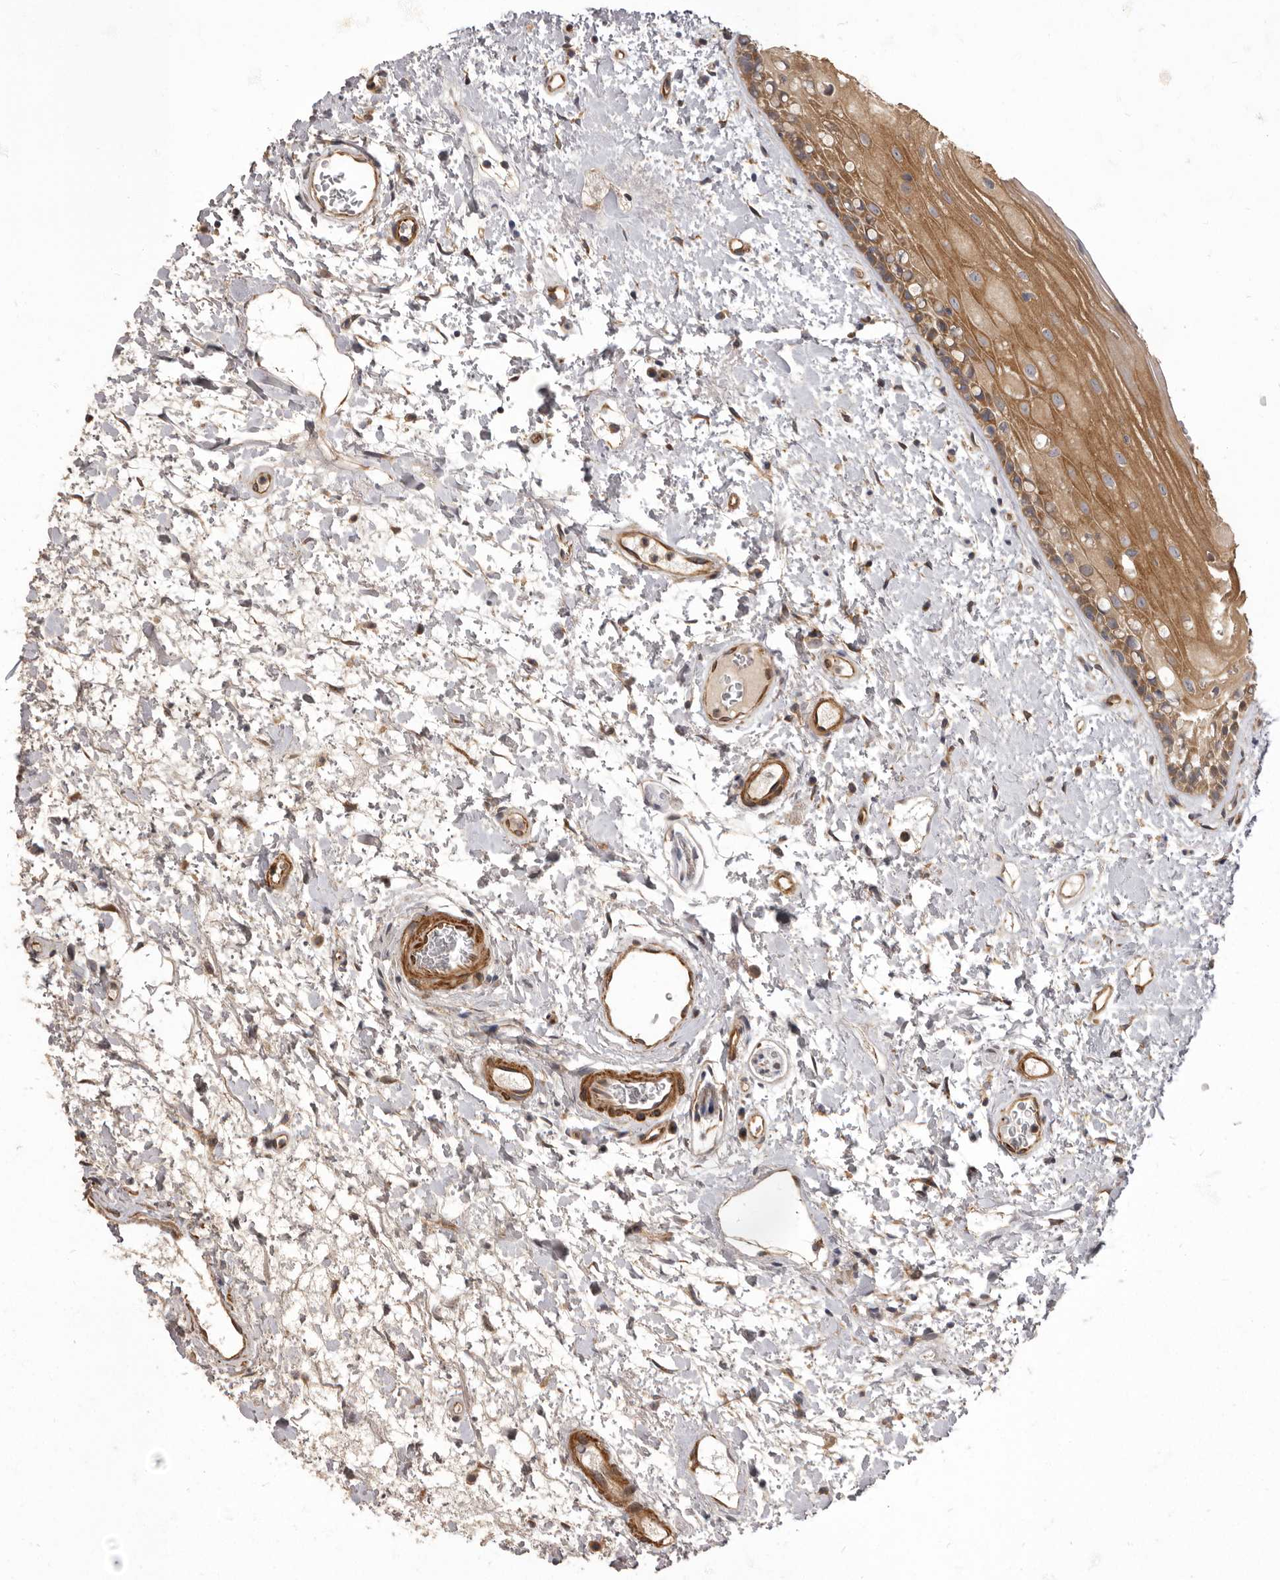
{"staining": {"intensity": "moderate", "quantity": ">75%", "location": "cytoplasmic/membranous"}, "tissue": "oral mucosa", "cell_type": "Squamous epithelial cells", "image_type": "normal", "snomed": [{"axis": "morphology", "description": "Normal tissue, NOS"}, {"axis": "topography", "description": "Oral tissue"}], "caption": "Immunohistochemical staining of normal oral mucosa displays moderate cytoplasmic/membranous protein staining in about >75% of squamous epithelial cells.", "gene": "VPS45", "patient": {"sex": "female", "age": 76}}